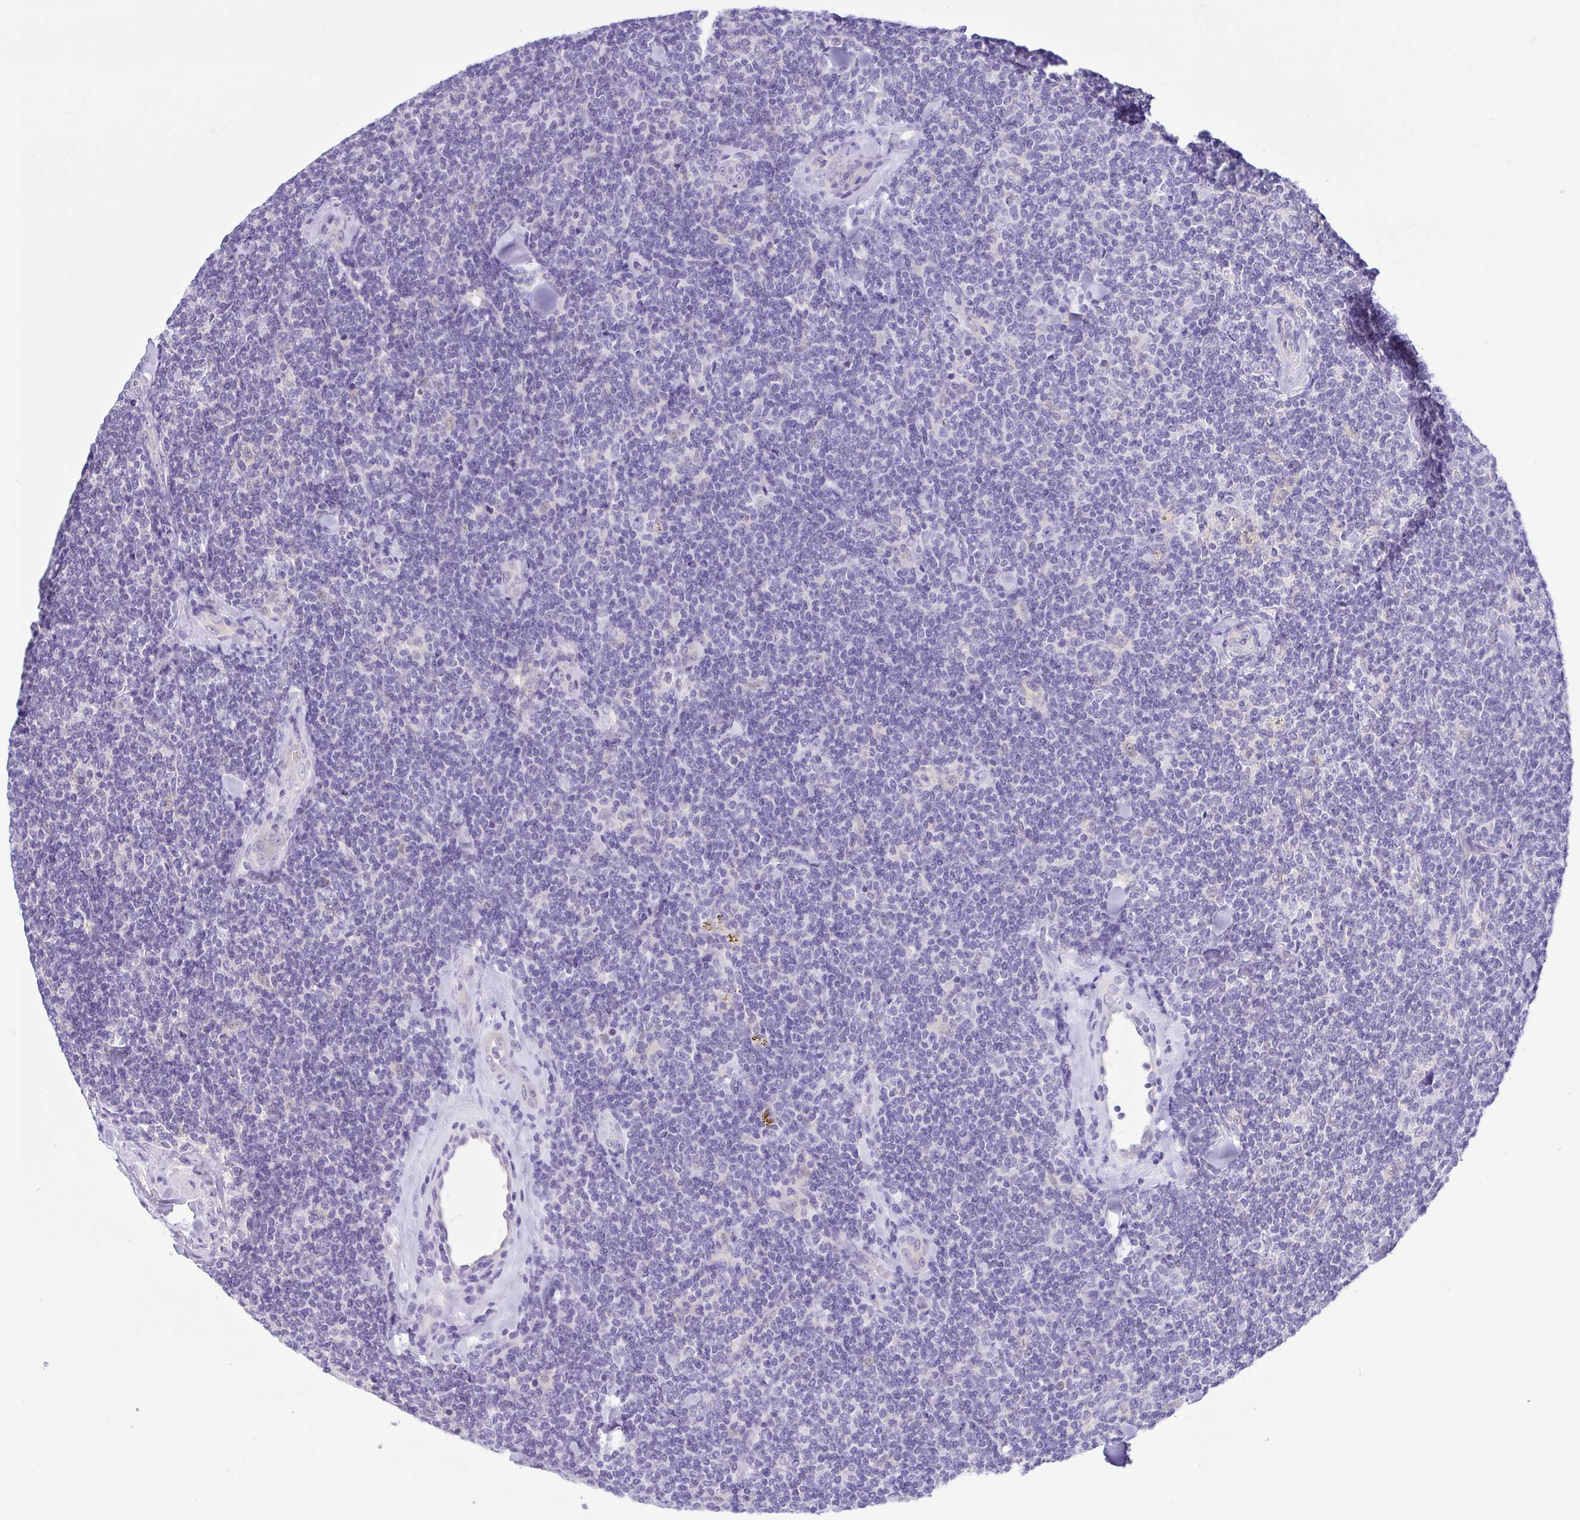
{"staining": {"intensity": "negative", "quantity": "none", "location": "none"}, "tissue": "lymphoma", "cell_type": "Tumor cells", "image_type": "cancer", "snomed": [{"axis": "morphology", "description": "Malignant lymphoma, non-Hodgkin's type, Low grade"}, {"axis": "topography", "description": "Lymph node"}], "caption": "High magnification brightfield microscopy of malignant lymphoma, non-Hodgkin's type (low-grade) stained with DAB (3,3'-diaminobenzidine) (brown) and counterstained with hematoxylin (blue): tumor cells show no significant positivity.", "gene": "EPB42", "patient": {"sex": "female", "age": 56}}